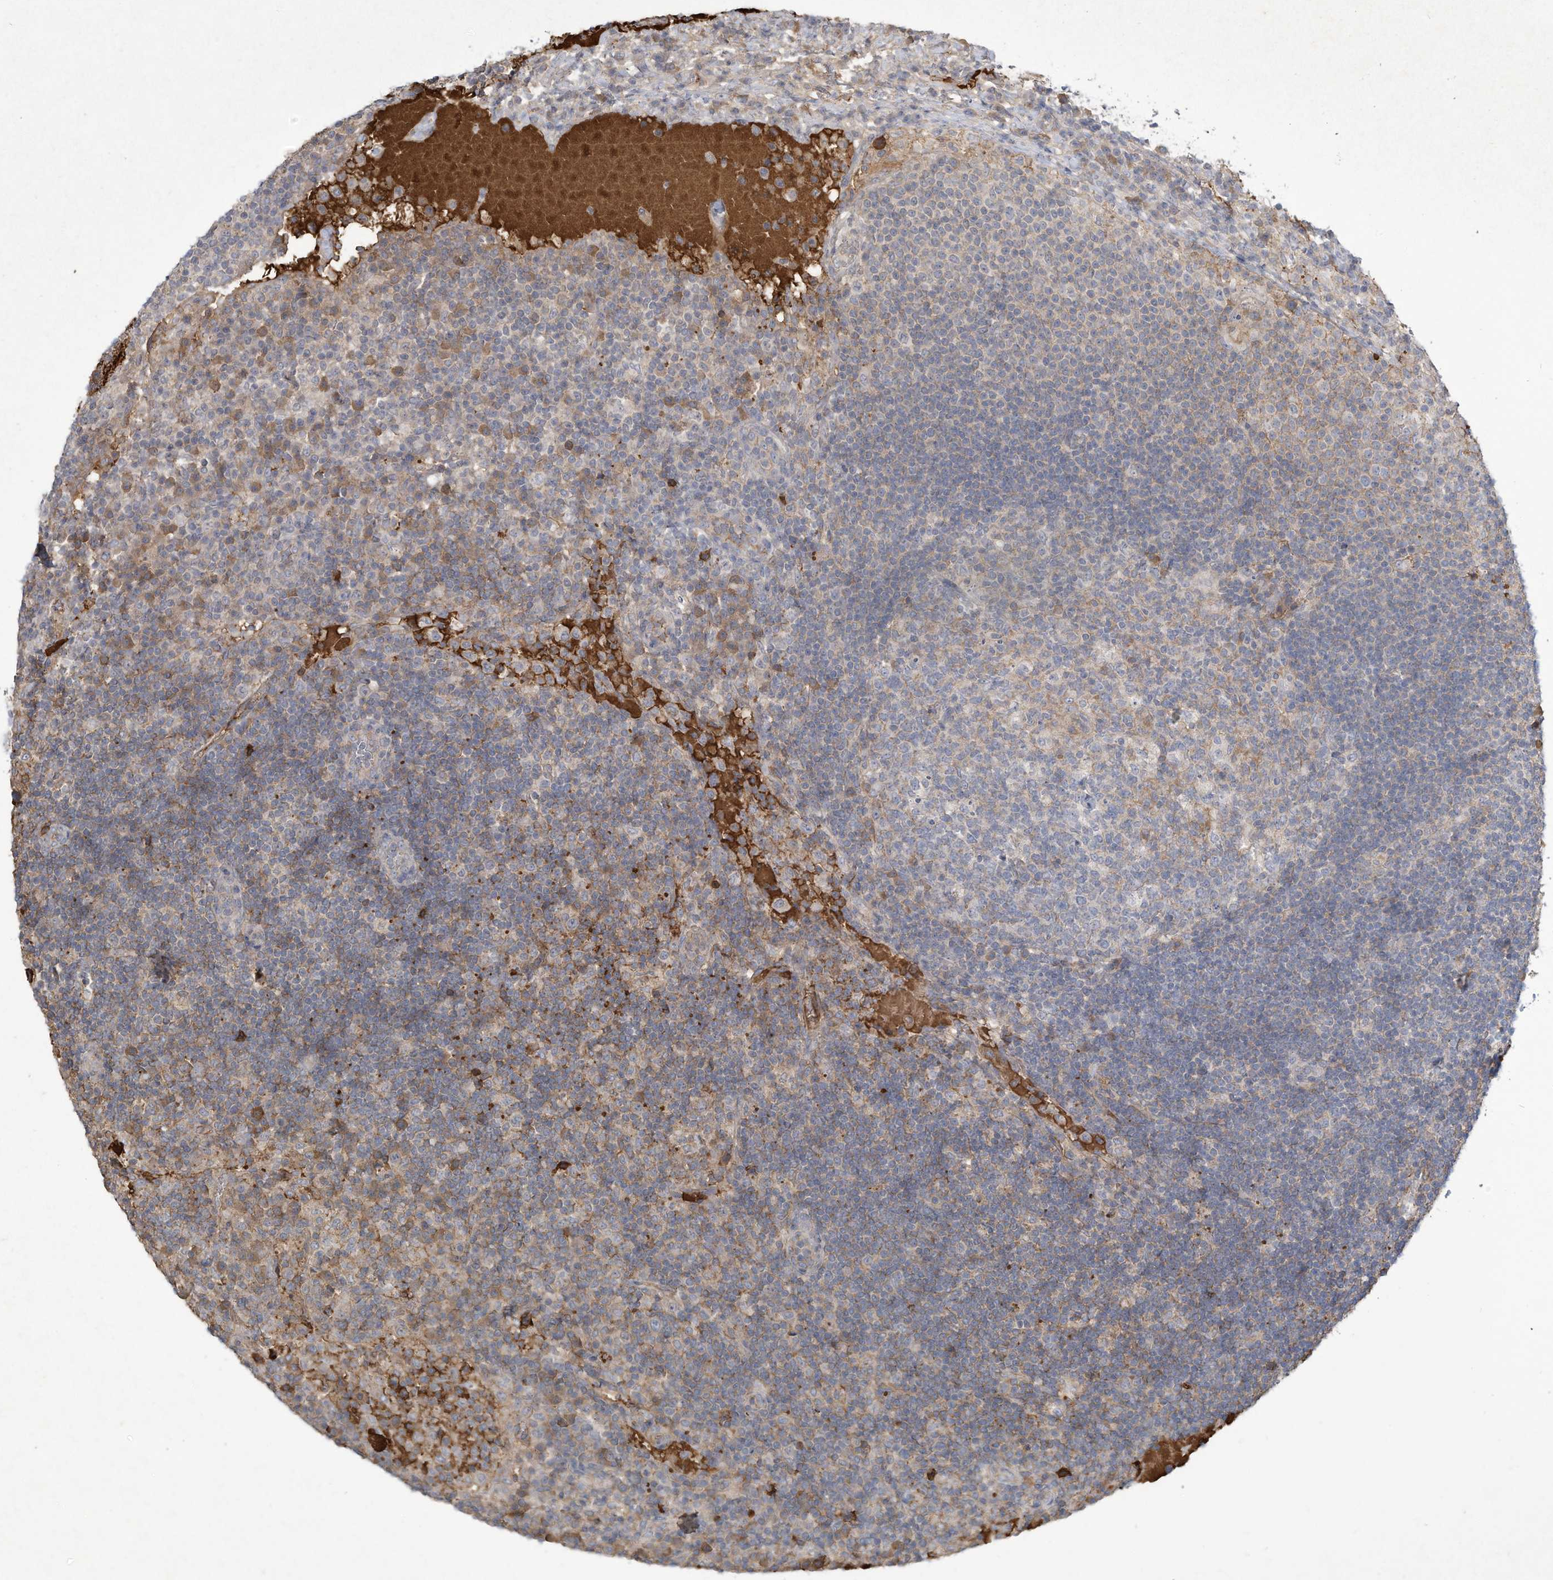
{"staining": {"intensity": "weak", "quantity": "<25%", "location": "cytoplasmic/membranous"}, "tissue": "lymph node", "cell_type": "Germinal center cells", "image_type": "normal", "snomed": [{"axis": "morphology", "description": "Normal tissue, NOS"}, {"axis": "topography", "description": "Lymph node"}], "caption": "This is a image of IHC staining of normal lymph node, which shows no positivity in germinal center cells.", "gene": "HAS3", "patient": {"sex": "female", "age": 53}}